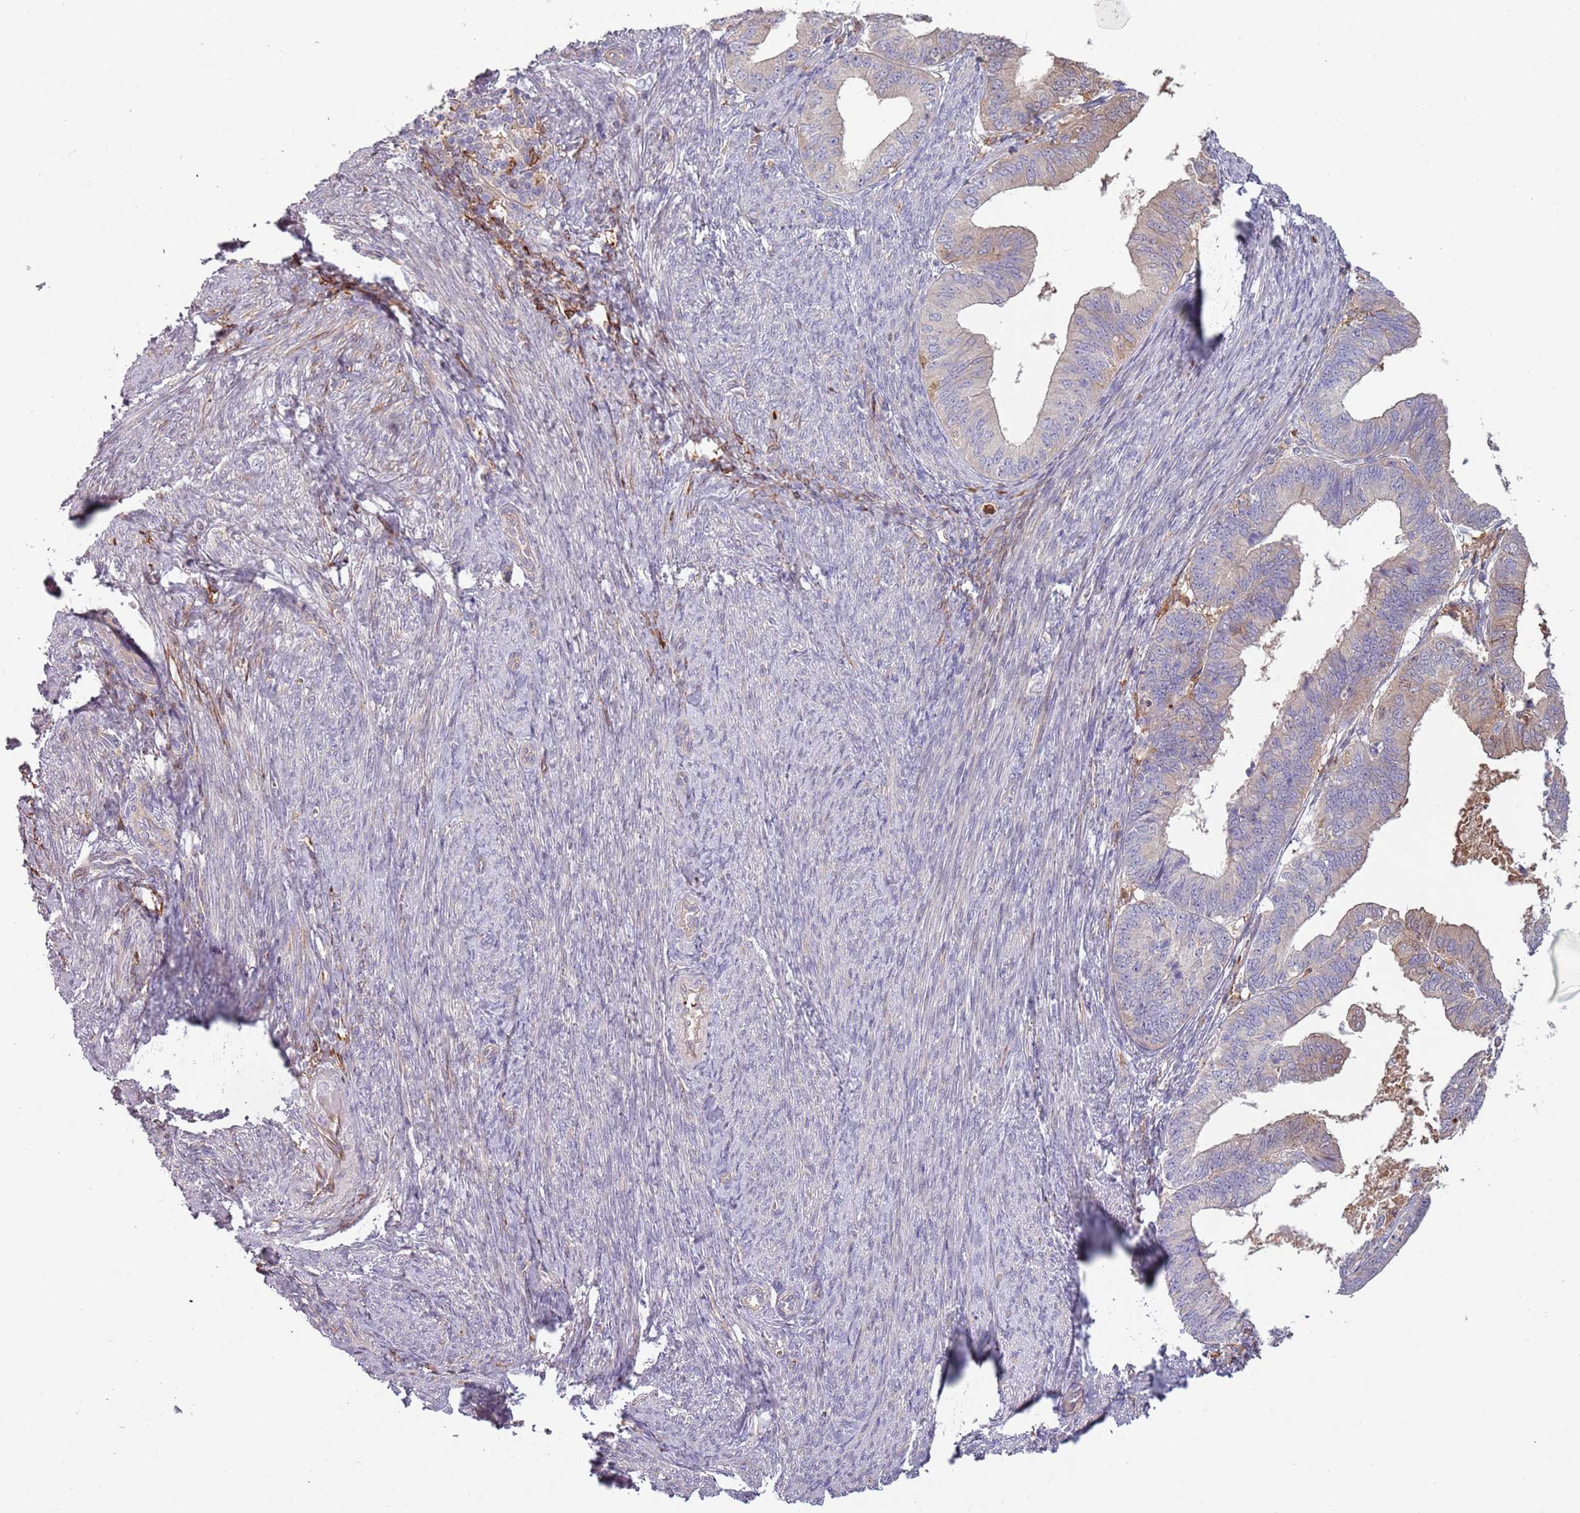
{"staining": {"intensity": "strong", "quantity": "25%-75%", "location": "cytoplasmic/membranous,nuclear"}, "tissue": "endometrial cancer", "cell_type": "Tumor cells", "image_type": "cancer", "snomed": [{"axis": "morphology", "description": "Adenocarcinoma, NOS"}, {"axis": "topography", "description": "Endometrium"}], "caption": "Immunohistochemical staining of endometrial adenocarcinoma displays high levels of strong cytoplasmic/membranous and nuclear protein expression in about 25%-75% of tumor cells.", "gene": "NADK", "patient": {"sex": "female", "age": 56}}